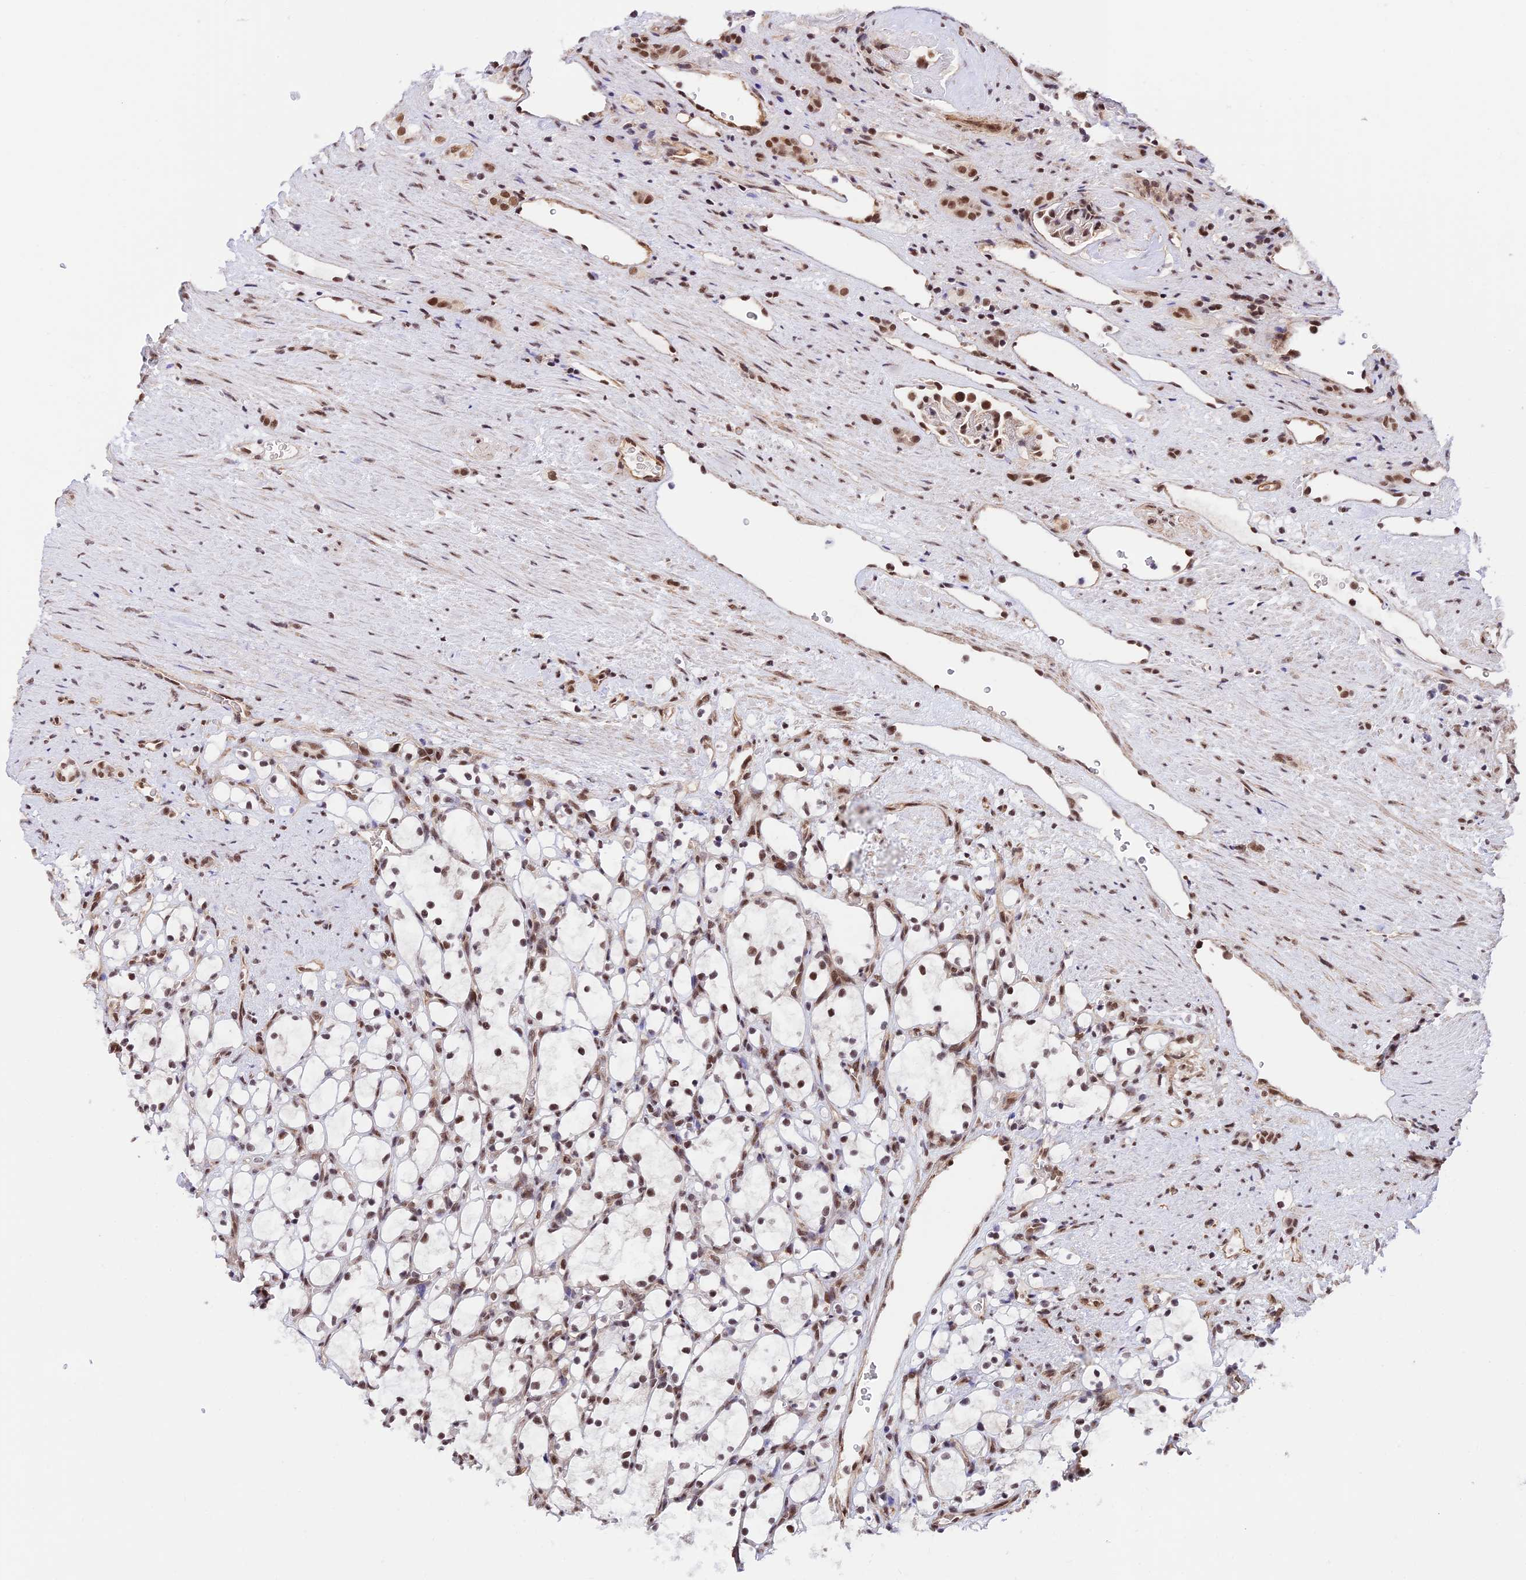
{"staining": {"intensity": "moderate", "quantity": ">75%", "location": "nuclear"}, "tissue": "renal cancer", "cell_type": "Tumor cells", "image_type": "cancer", "snomed": [{"axis": "morphology", "description": "Adenocarcinoma, NOS"}, {"axis": "topography", "description": "Kidney"}], "caption": "A brown stain highlights moderate nuclear expression of a protein in renal adenocarcinoma tumor cells.", "gene": "RBM42", "patient": {"sex": "female", "age": 69}}